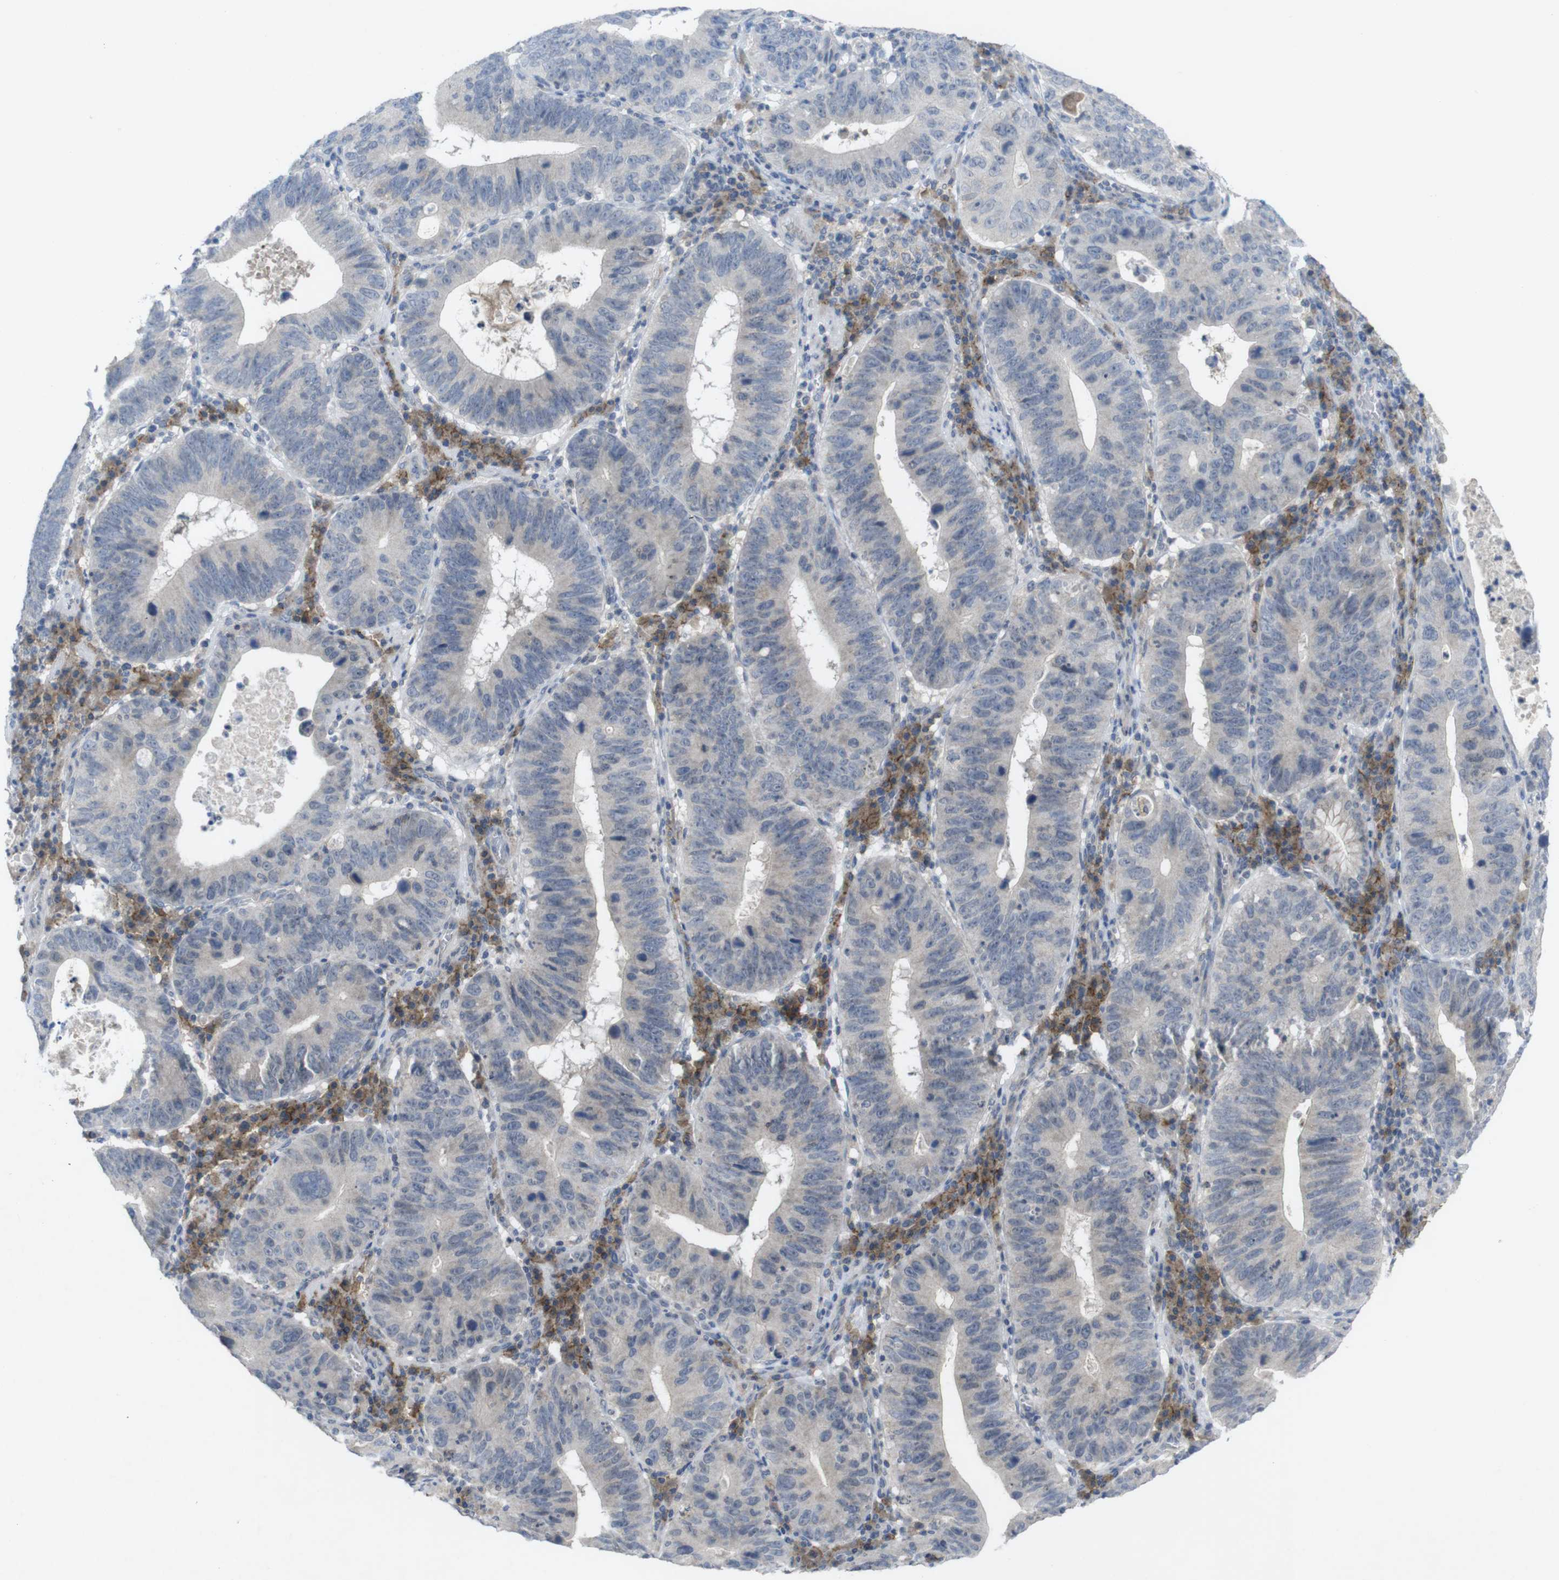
{"staining": {"intensity": "negative", "quantity": "none", "location": "none"}, "tissue": "stomach cancer", "cell_type": "Tumor cells", "image_type": "cancer", "snomed": [{"axis": "morphology", "description": "Adenocarcinoma, NOS"}, {"axis": "topography", "description": "Stomach"}], "caption": "Immunohistochemistry (IHC) micrograph of neoplastic tissue: stomach adenocarcinoma stained with DAB exhibits no significant protein staining in tumor cells. (DAB immunohistochemistry, high magnification).", "gene": "SLAMF7", "patient": {"sex": "male", "age": 59}}